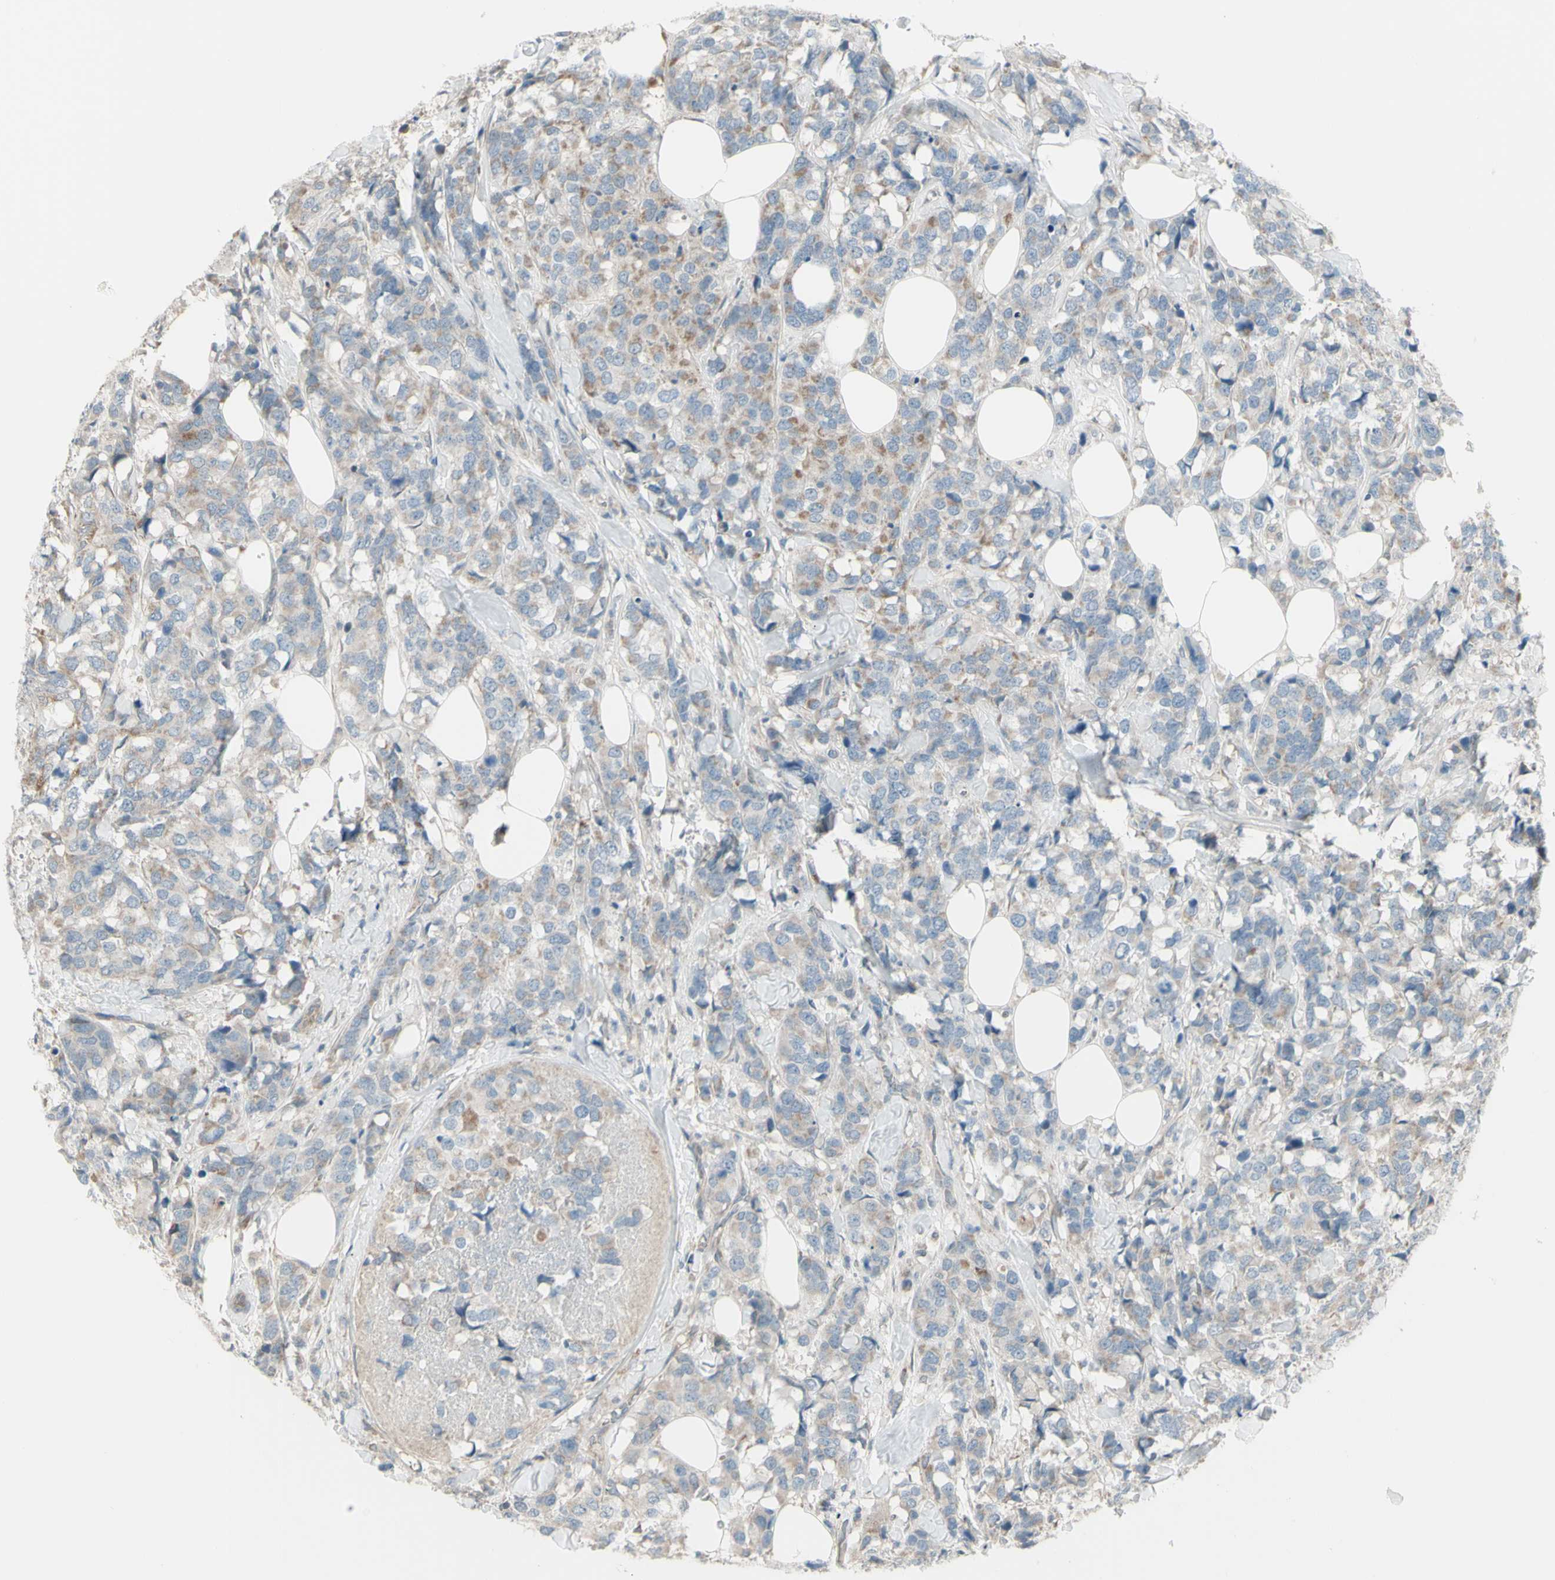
{"staining": {"intensity": "weak", "quantity": "25%-75%", "location": "cytoplasmic/membranous"}, "tissue": "breast cancer", "cell_type": "Tumor cells", "image_type": "cancer", "snomed": [{"axis": "morphology", "description": "Lobular carcinoma"}, {"axis": "topography", "description": "Breast"}], "caption": "Weak cytoplasmic/membranous protein staining is appreciated in about 25%-75% of tumor cells in breast lobular carcinoma.", "gene": "NAXD", "patient": {"sex": "female", "age": 59}}